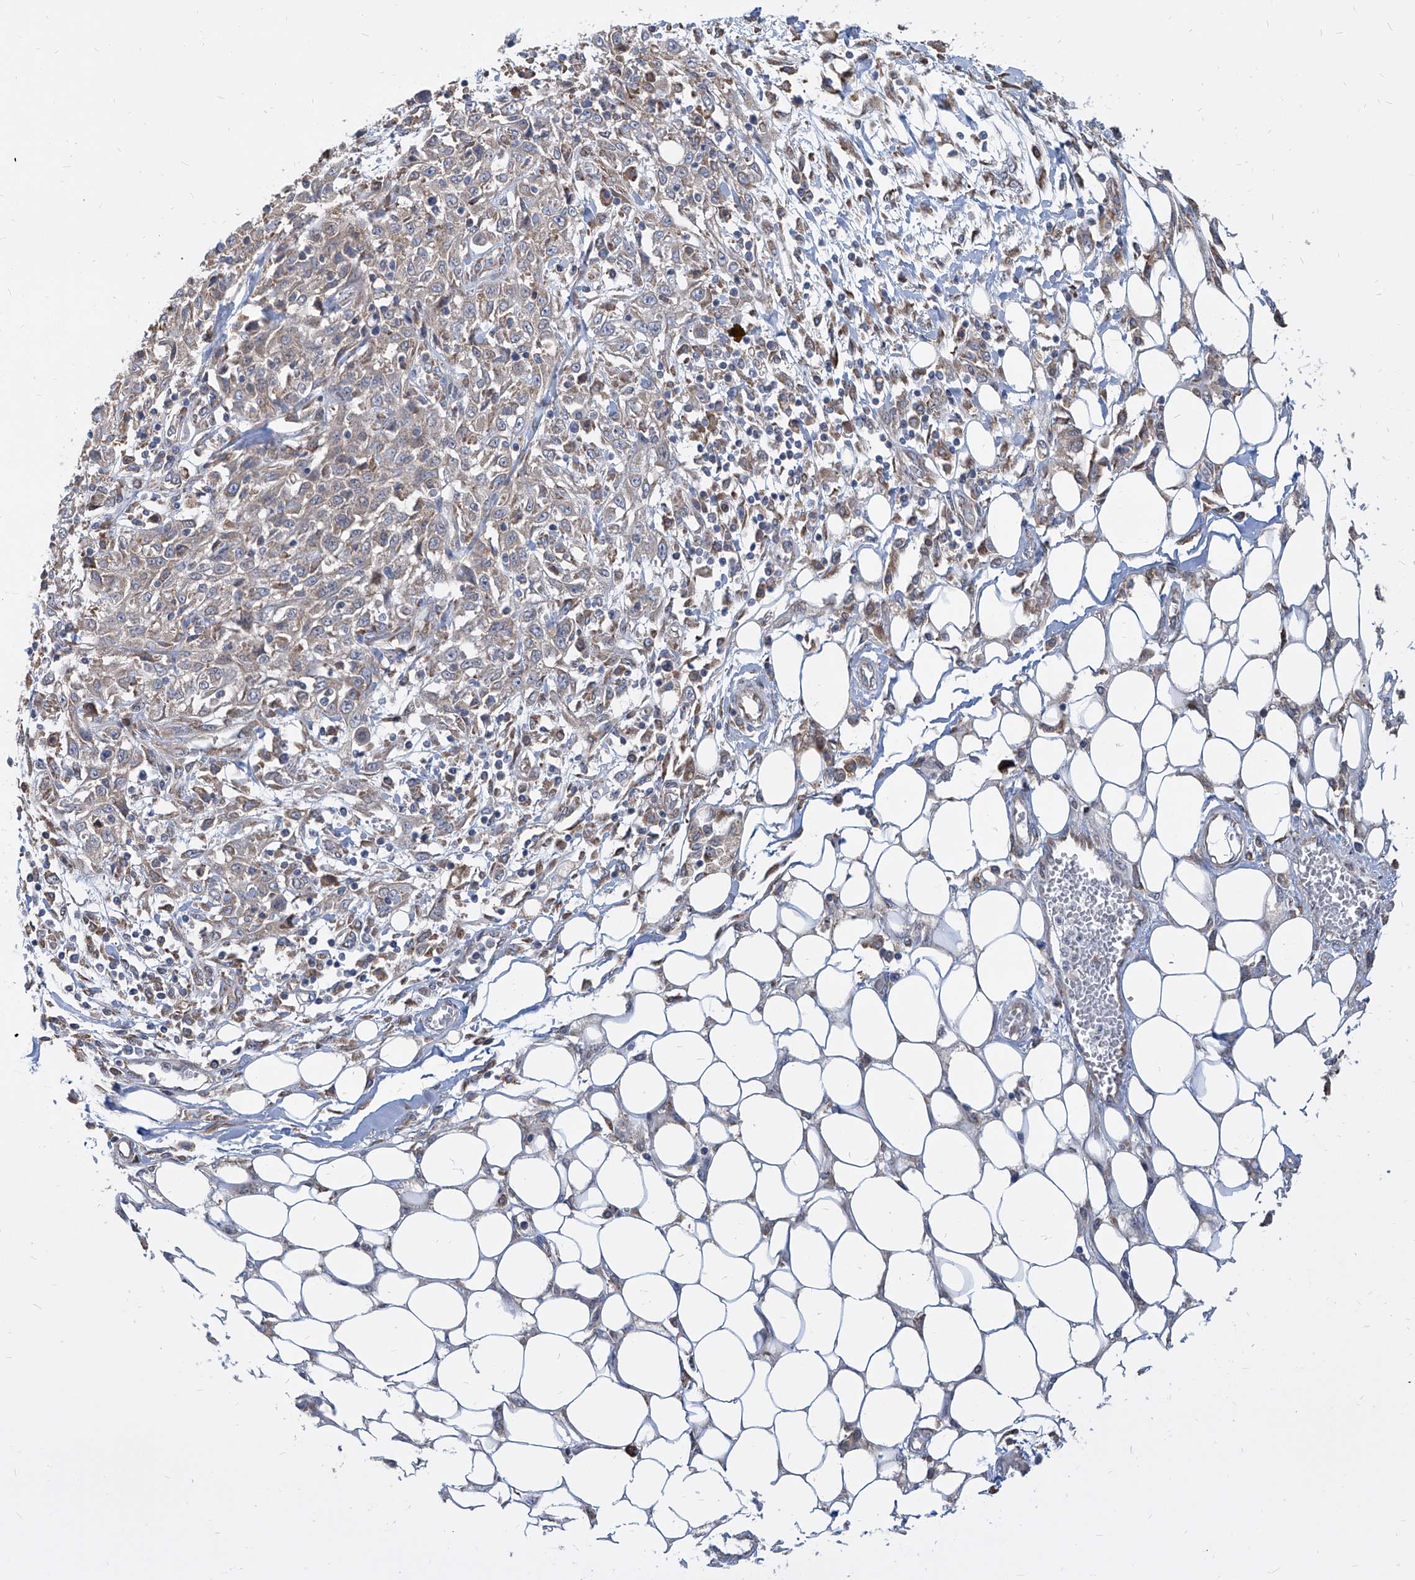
{"staining": {"intensity": "weak", "quantity": ">75%", "location": "cytoplasmic/membranous"}, "tissue": "skin cancer", "cell_type": "Tumor cells", "image_type": "cancer", "snomed": [{"axis": "morphology", "description": "Squamous cell carcinoma, NOS"}, {"axis": "morphology", "description": "Squamous cell carcinoma, metastatic, NOS"}, {"axis": "topography", "description": "Skin"}, {"axis": "topography", "description": "Lymph node"}], "caption": "IHC (DAB) staining of skin cancer exhibits weak cytoplasmic/membranous protein expression in approximately >75% of tumor cells.", "gene": "FAM83B", "patient": {"sex": "male", "age": 75}}